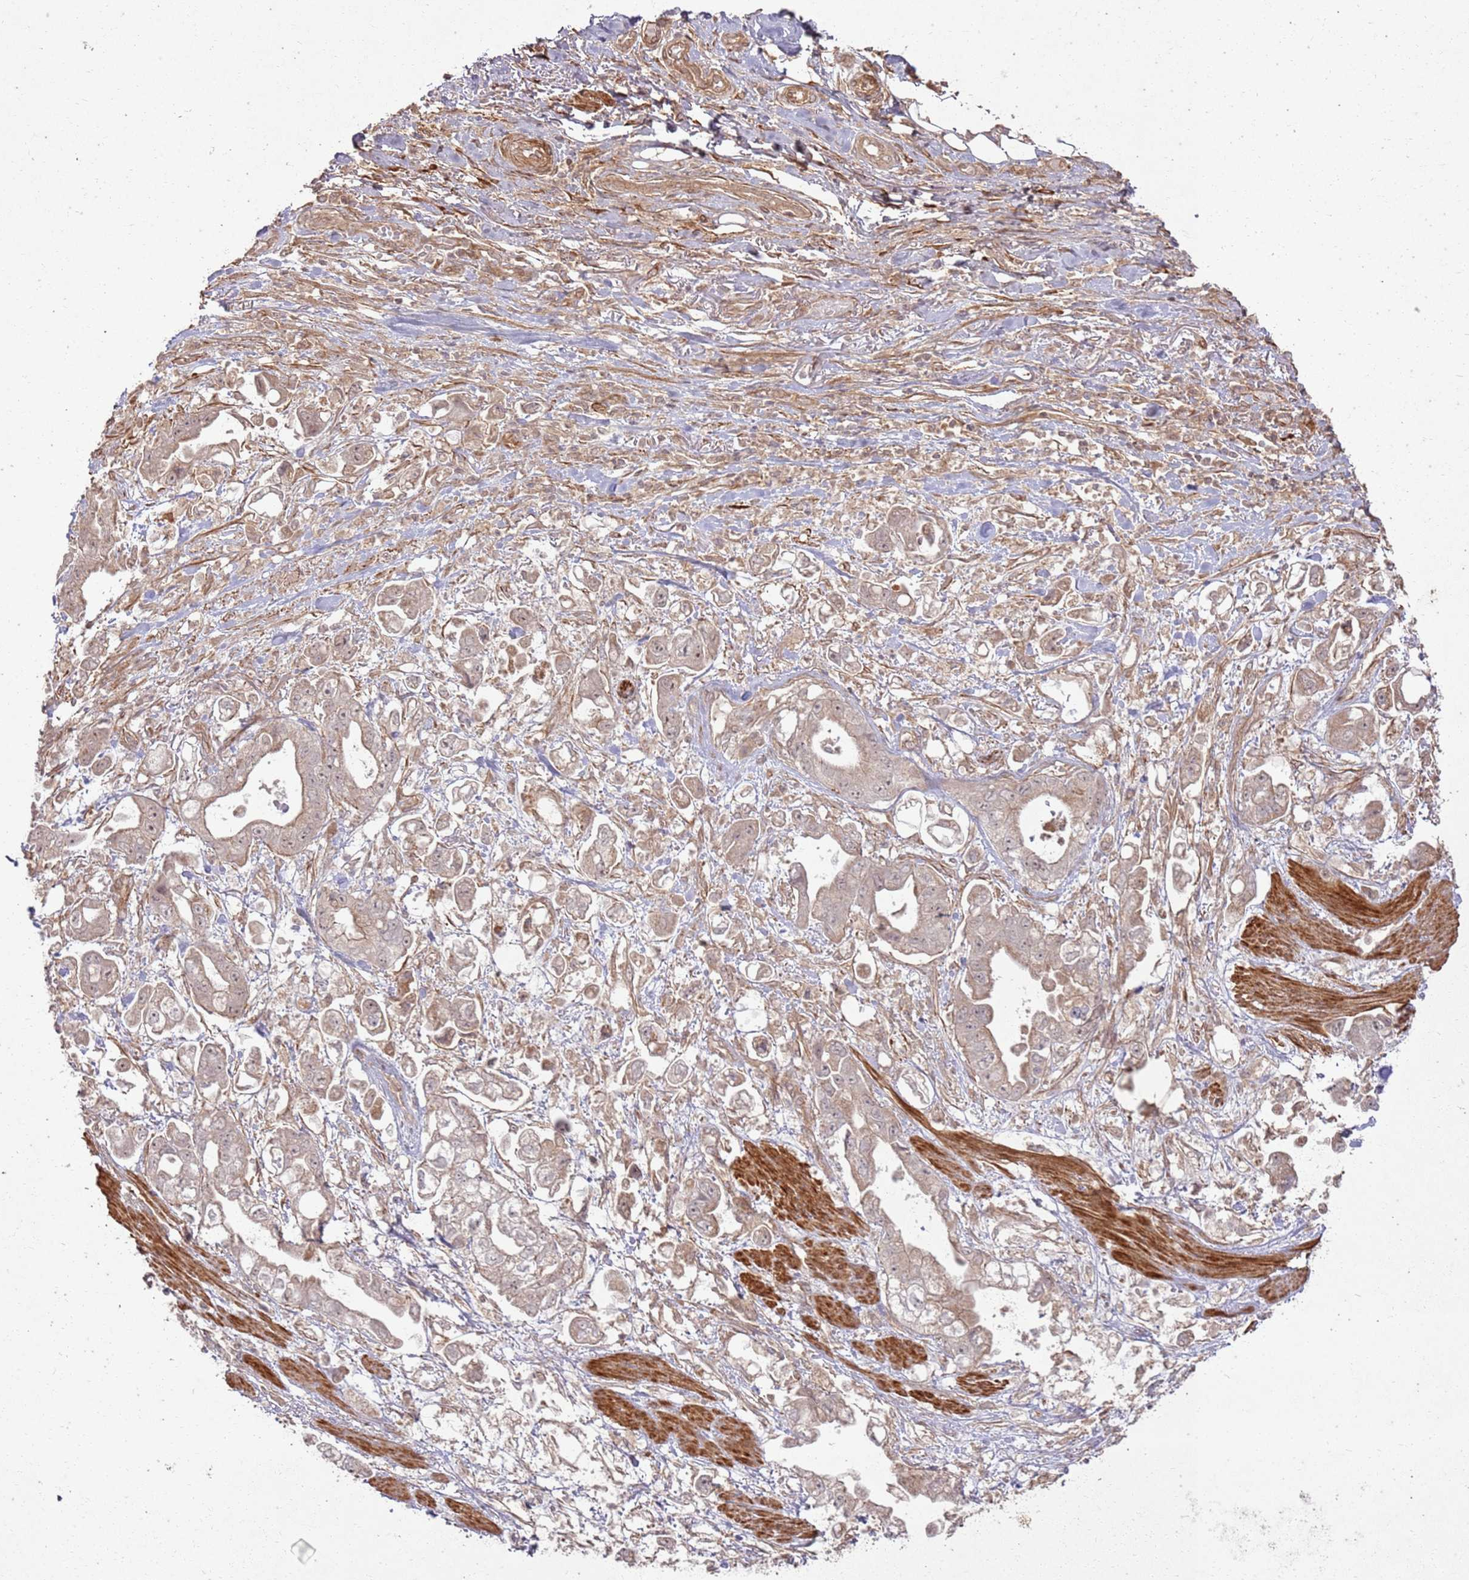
{"staining": {"intensity": "weak", "quantity": ">75%", "location": "cytoplasmic/membranous"}, "tissue": "stomach cancer", "cell_type": "Tumor cells", "image_type": "cancer", "snomed": [{"axis": "morphology", "description": "Adenocarcinoma, NOS"}, {"axis": "topography", "description": "Stomach"}], "caption": "Approximately >75% of tumor cells in stomach cancer (adenocarcinoma) demonstrate weak cytoplasmic/membranous protein positivity as visualized by brown immunohistochemical staining.", "gene": "ZNF623", "patient": {"sex": "male", "age": 62}}